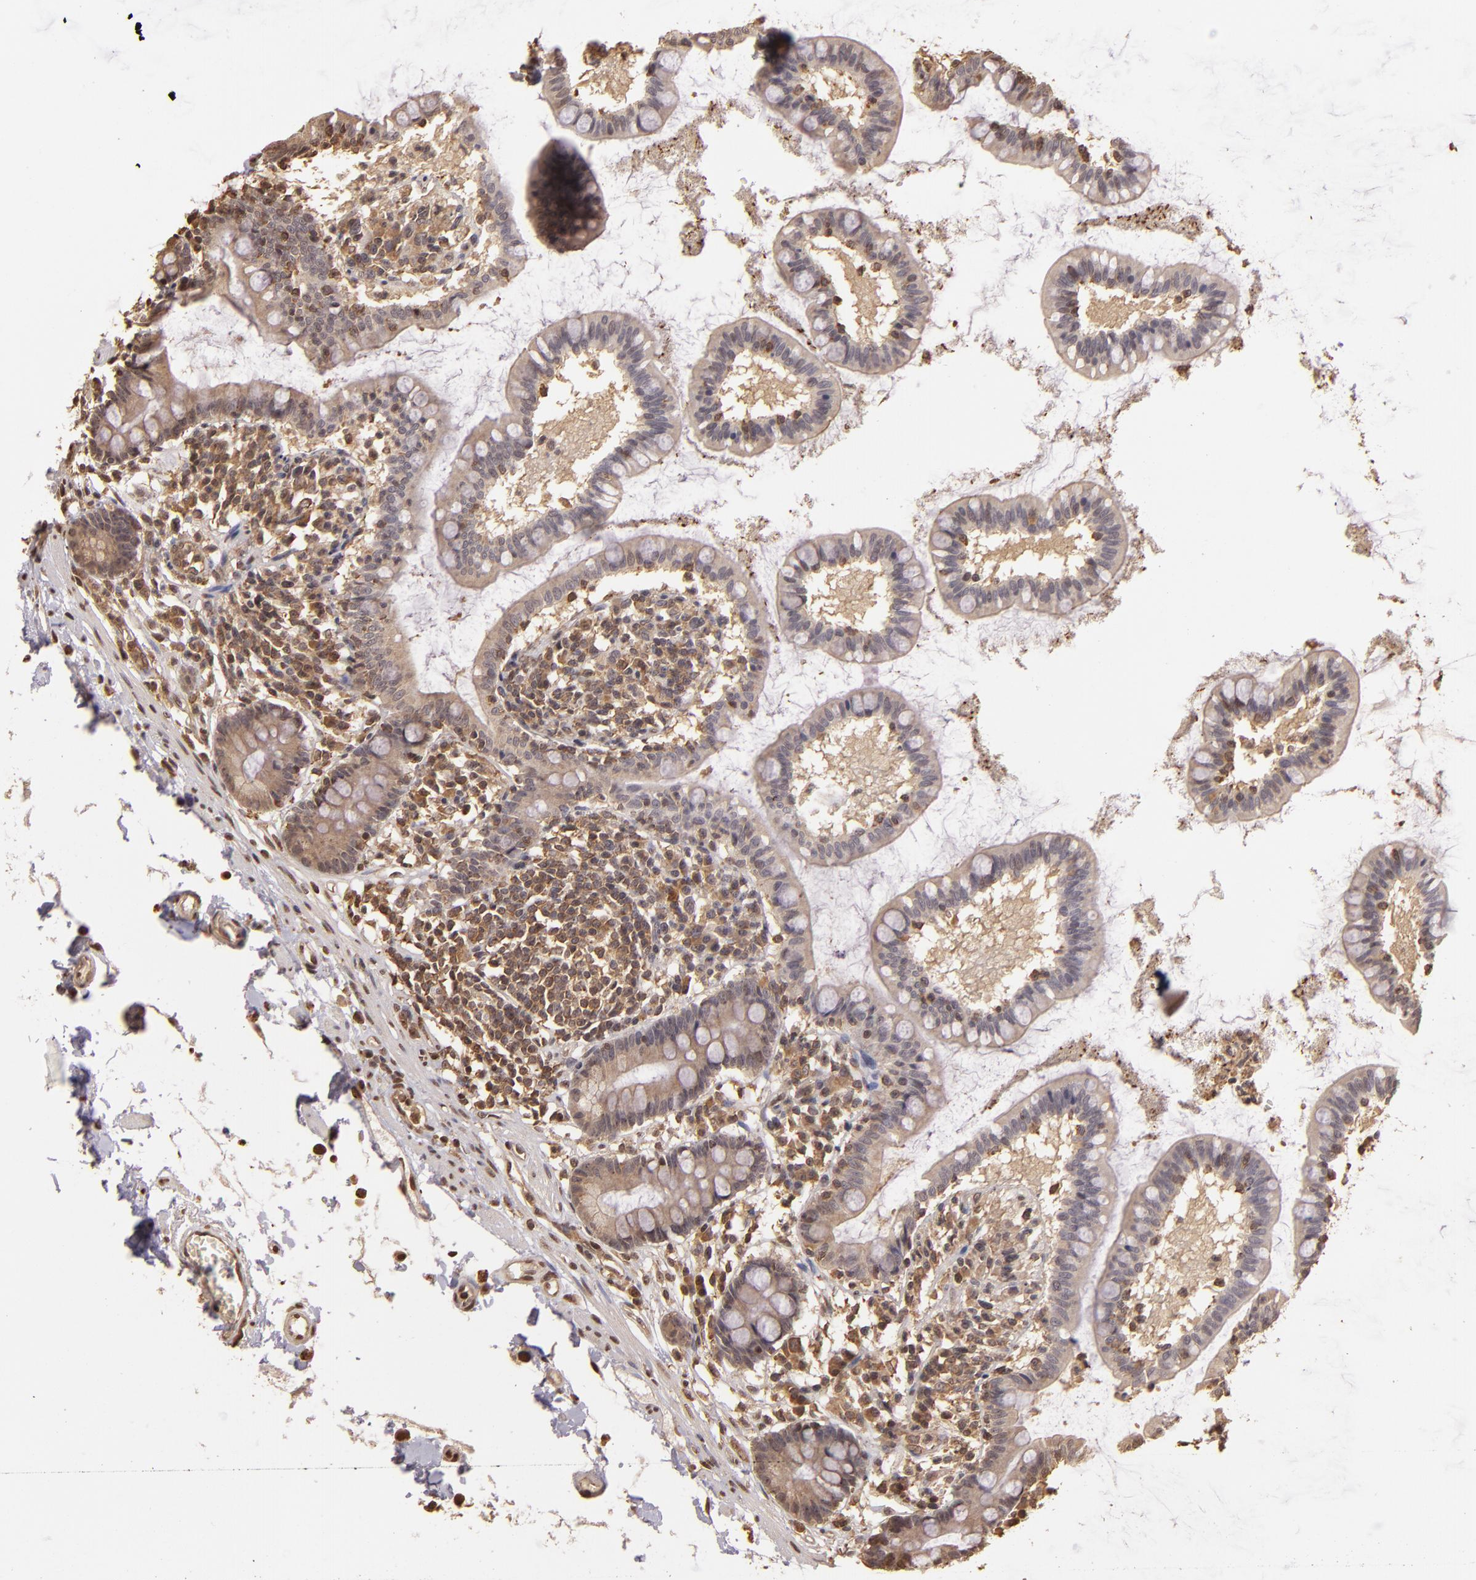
{"staining": {"intensity": "weak", "quantity": "25%-75%", "location": "cytoplasmic/membranous"}, "tissue": "small intestine", "cell_type": "Glandular cells", "image_type": "normal", "snomed": [{"axis": "morphology", "description": "Normal tissue, NOS"}, {"axis": "topography", "description": "Small intestine"}], "caption": "The photomicrograph shows immunohistochemical staining of normal small intestine. There is weak cytoplasmic/membranous positivity is present in about 25%-75% of glandular cells.", "gene": "ARPC2", "patient": {"sex": "female", "age": 61}}